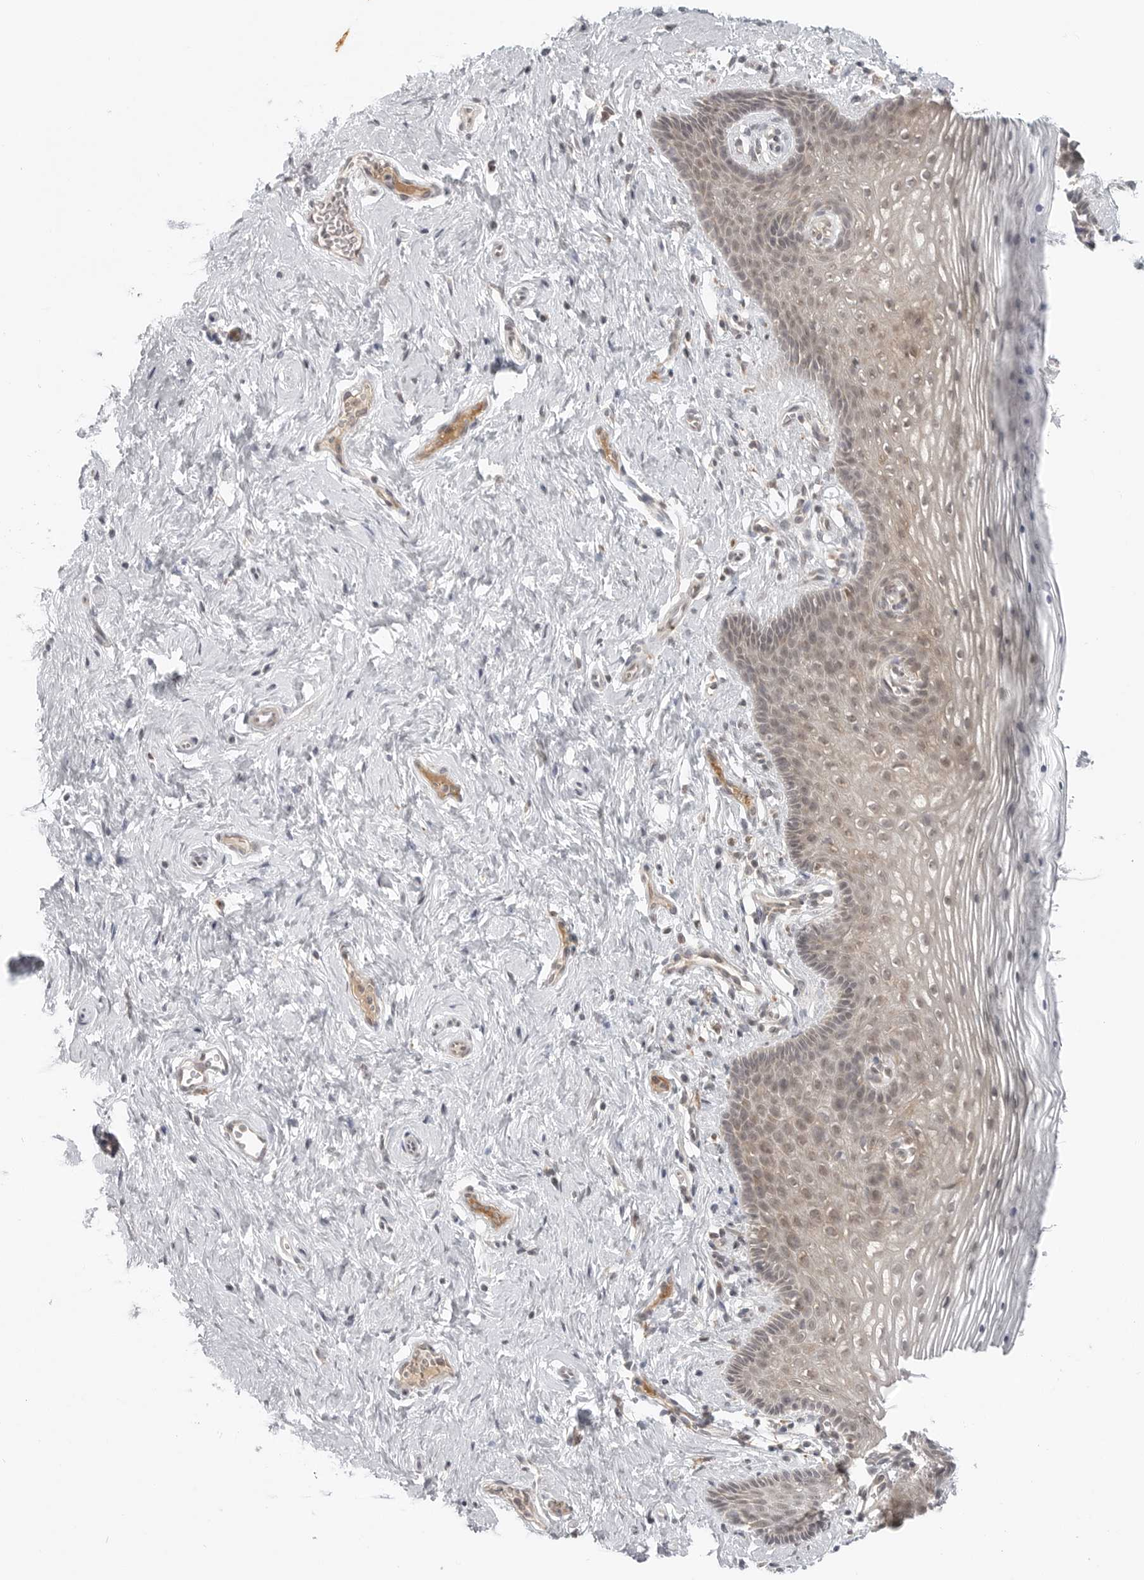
{"staining": {"intensity": "weak", "quantity": "25%-75%", "location": "cytoplasmic/membranous,nuclear"}, "tissue": "vagina", "cell_type": "Squamous epithelial cells", "image_type": "normal", "snomed": [{"axis": "morphology", "description": "Normal tissue, NOS"}, {"axis": "topography", "description": "Vagina"}], "caption": "Immunohistochemical staining of unremarkable vagina demonstrates weak cytoplasmic/membranous,nuclear protein staining in approximately 25%-75% of squamous epithelial cells. (Brightfield microscopy of DAB IHC at high magnification).", "gene": "KALRN", "patient": {"sex": "female", "age": 32}}